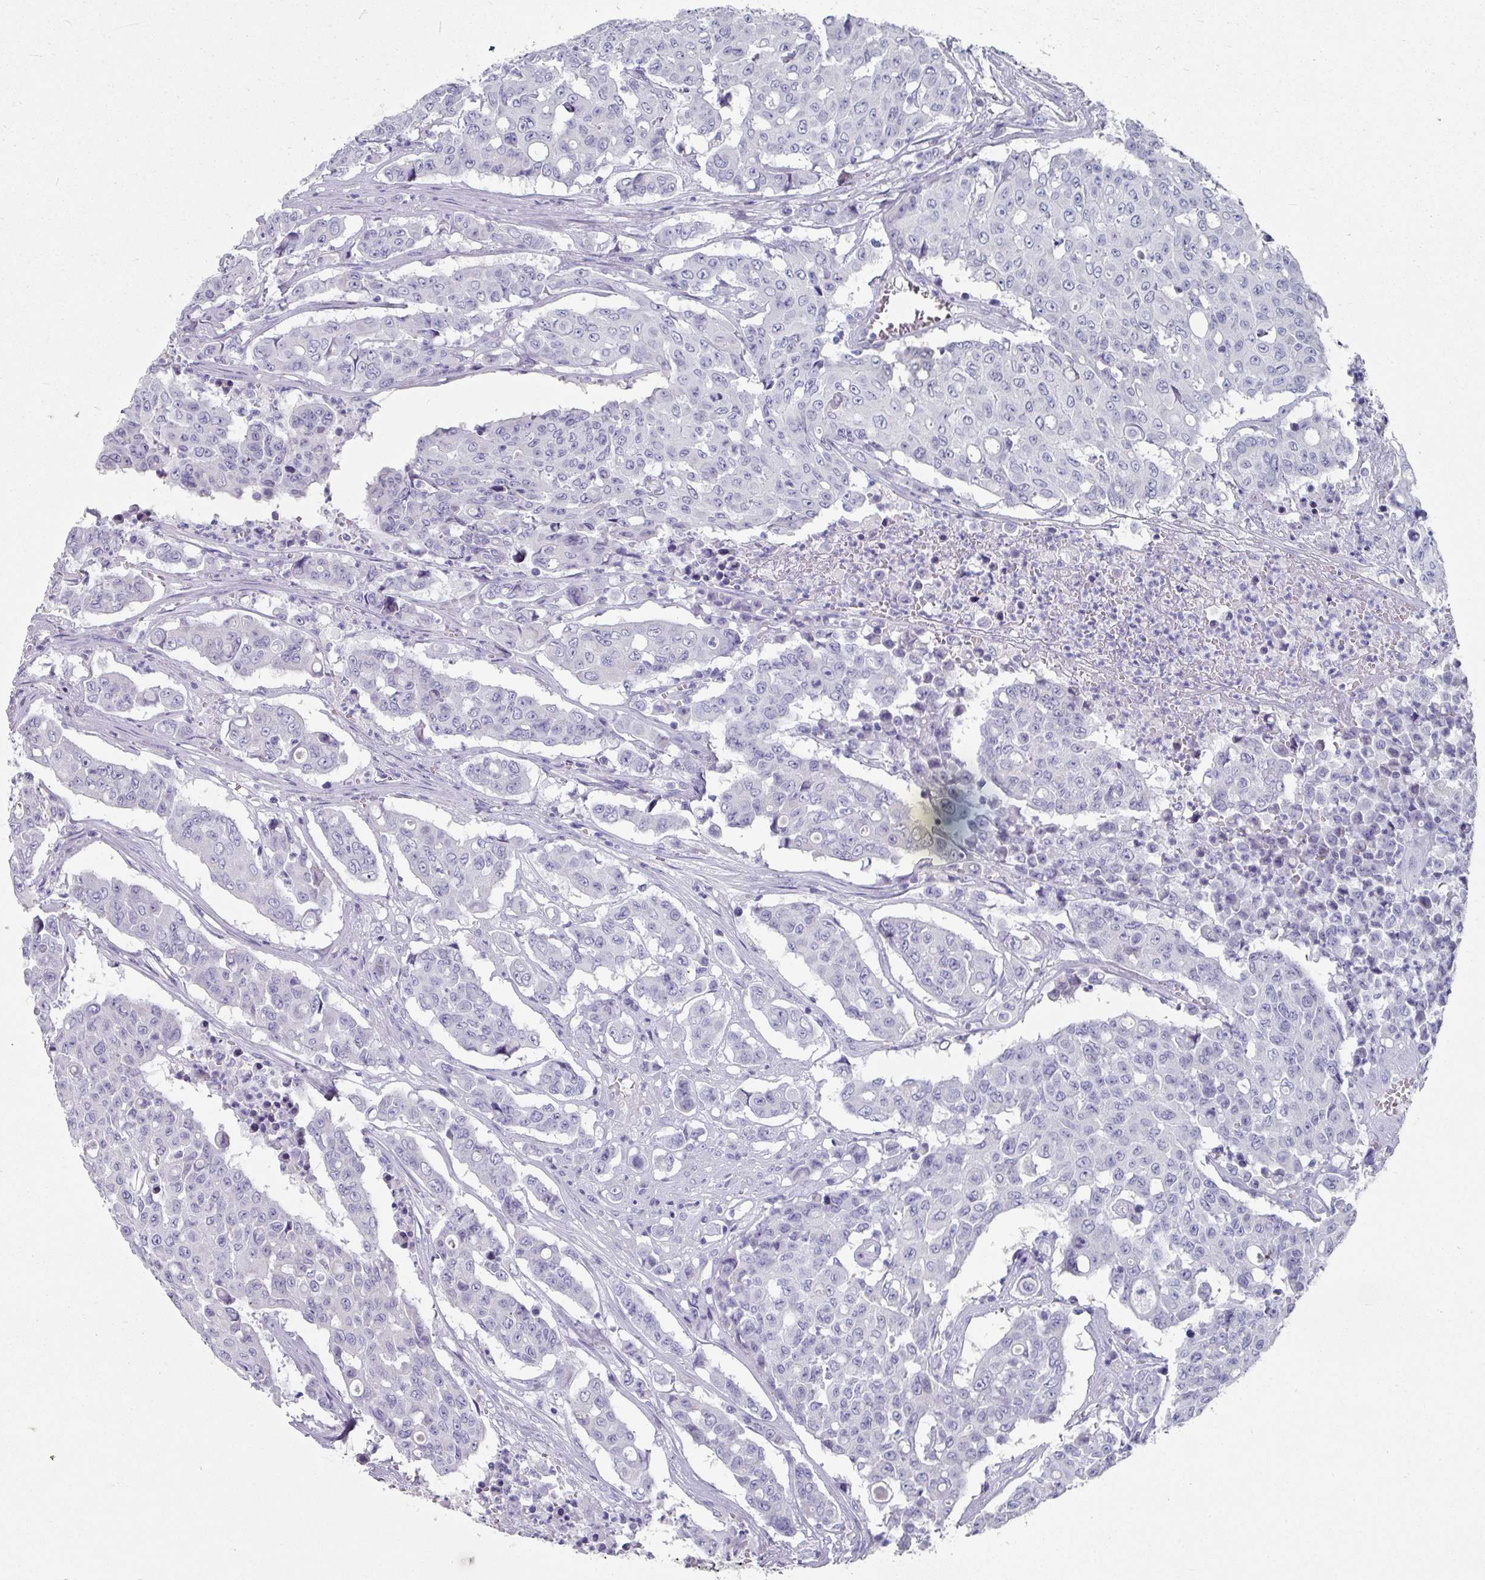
{"staining": {"intensity": "negative", "quantity": "none", "location": "none"}, "tissue": "colorectal cancer", "cell_type": "Tumor cells", "image_type": "cancer", "snomed": [{"axis": "morphology", "description": "Adenocarcinoma, NOS"}, {"axis": "topography", "description": "Colon"}], "caption": "High power microscopy micrograph of an IHC micrograph of colorectal cancer, revealing no significant staining in tumor cells.", "gene": "SETBP1", "patient": {"sex": "male", "age": 51}}